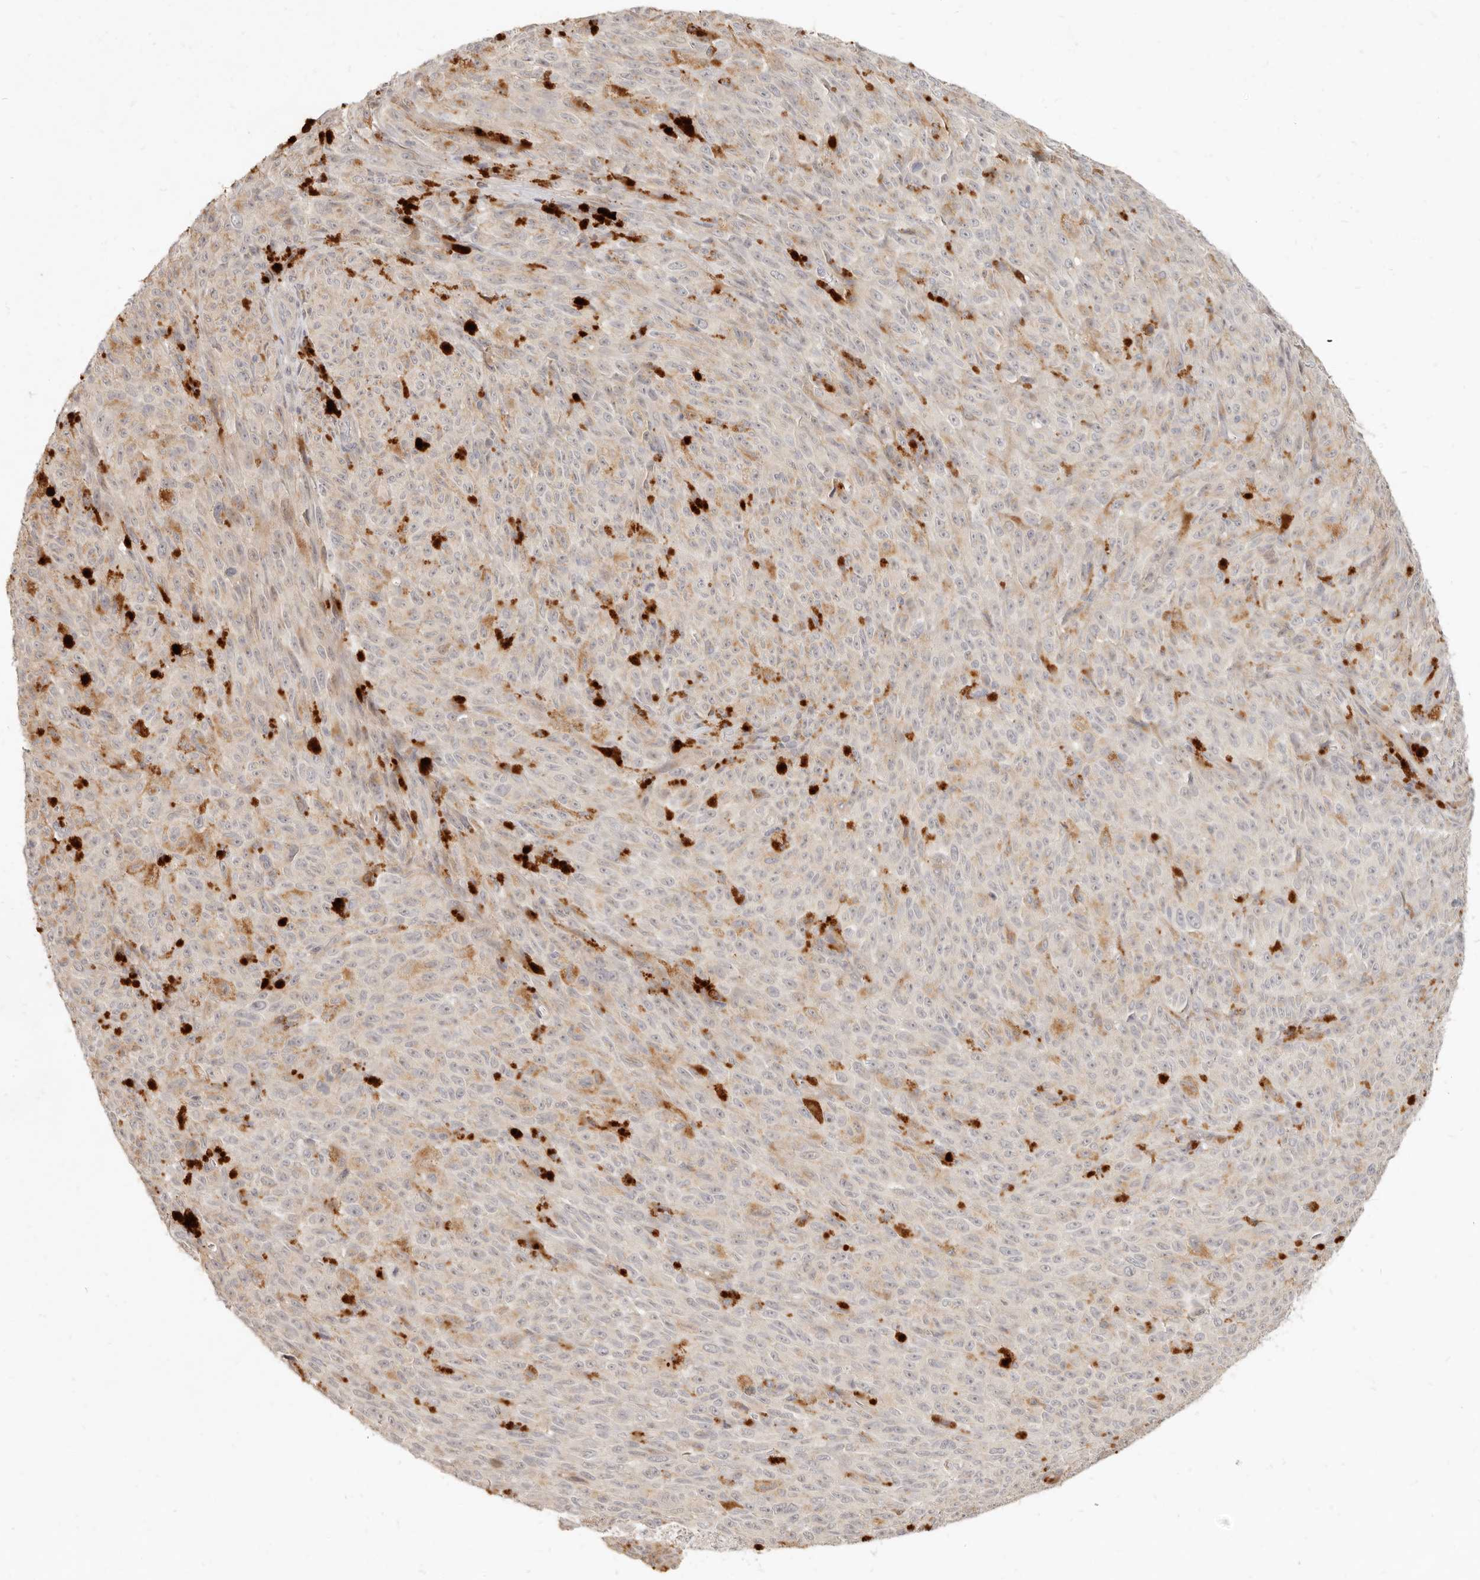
{"staining": {"intensity": "weak", "quantity": "<25%", "location": "cytoplasmic/membranous"}, "tissue": "melanoma", "cell_type": "Tumor cells", "image_type": "cancer", "snomed": [{"axis": "morphology", "description": "Malignant melanoma, NOS"}, {"axis": "topography", "description": "Skin"}], "caption": "DAB immunohistochemical staining of human melanoma exhibits no significant staining in tumor cells.", "gene": "UBXN11", "patient": {"sex": "female", "age": 82}}